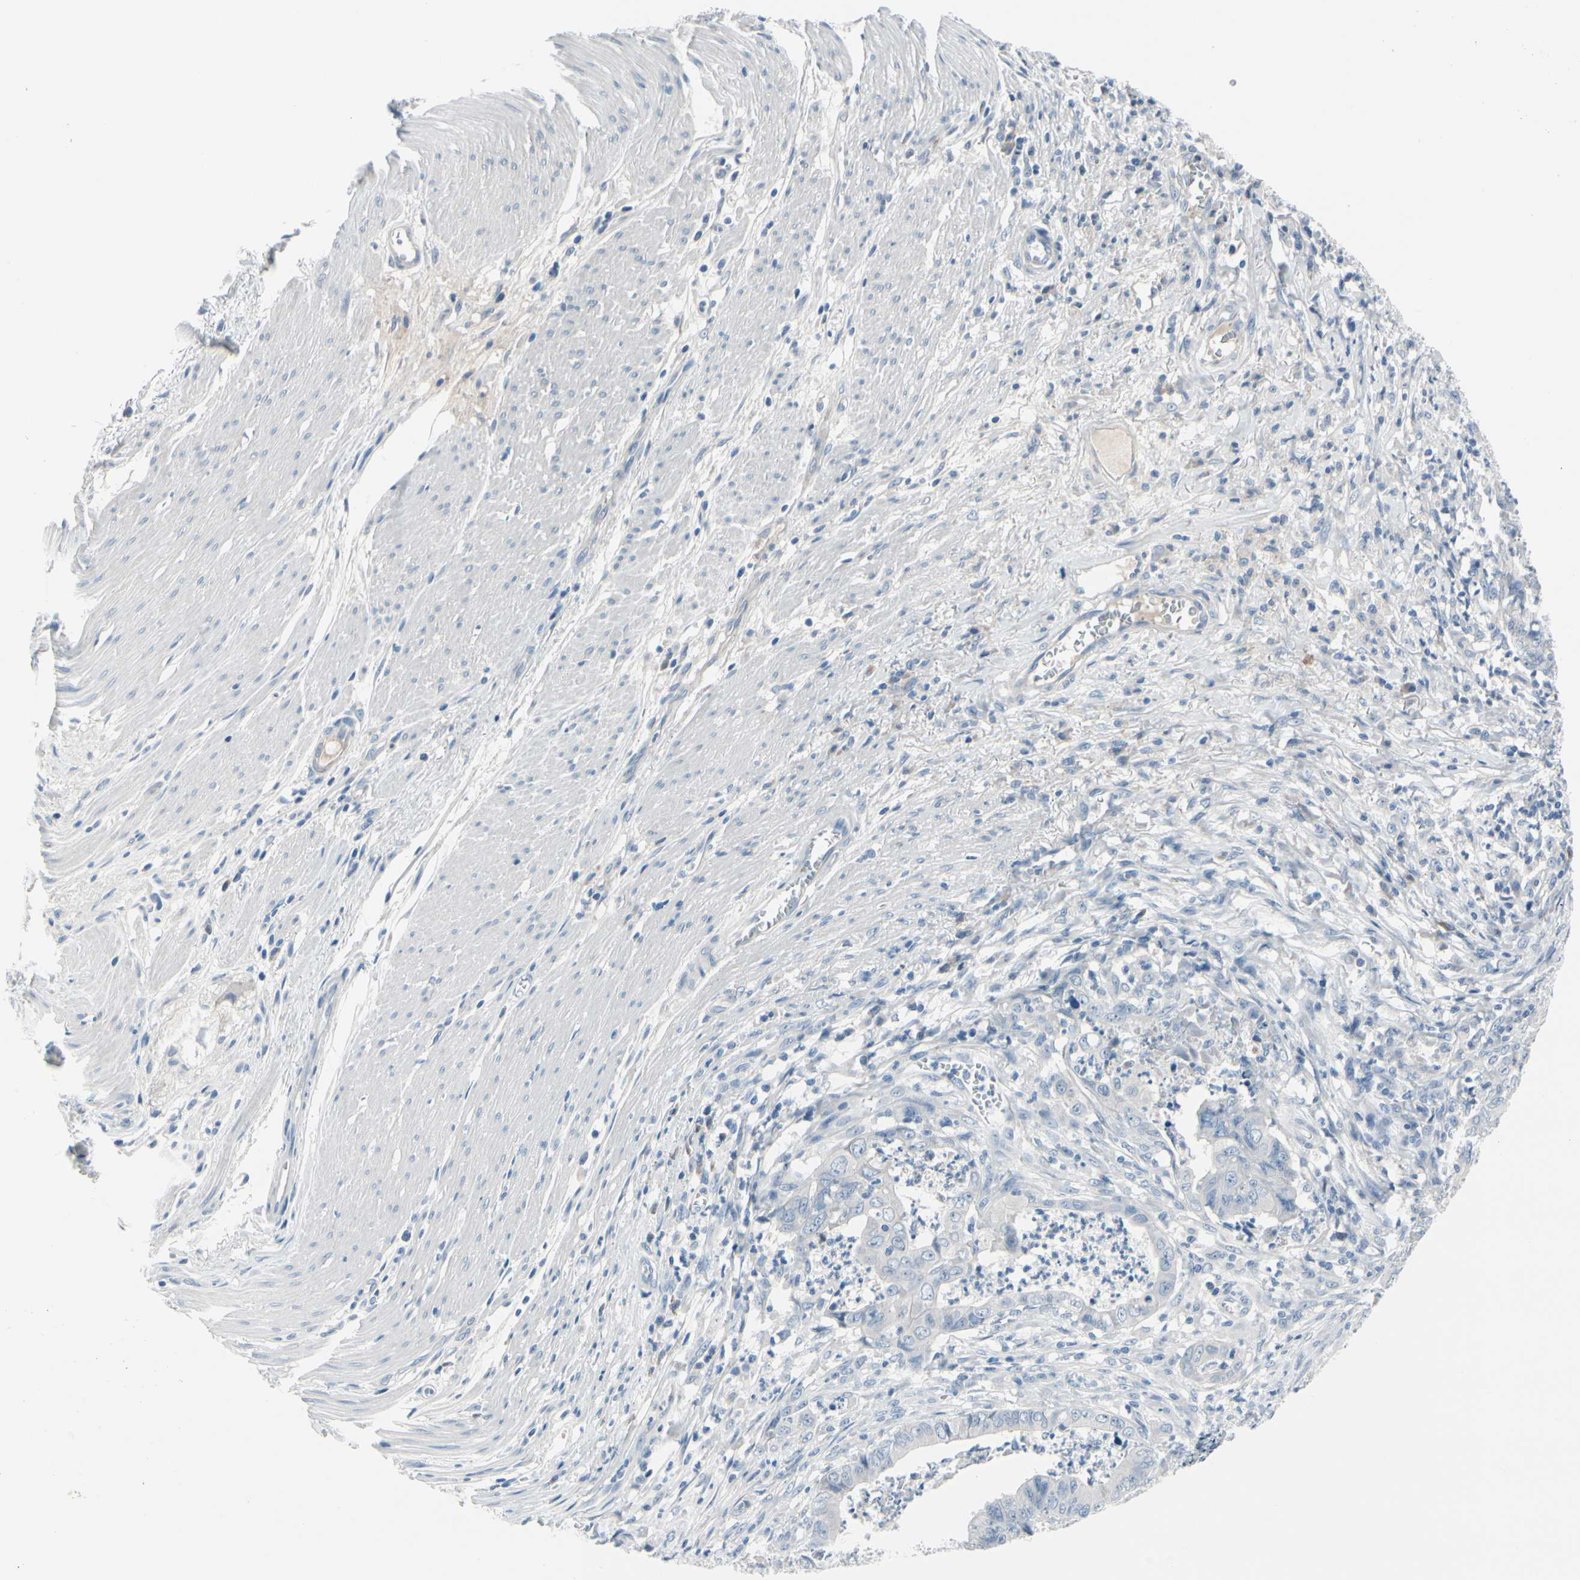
{"staining": {"intensity": "negative", "quantity": "none", "location": "none"}, "tissue": "stomach cancer", "cell_type": "Tumor cells", "image_type": "cancer", "snomed": [{"axis": "morphology", "description": "Adenocarcinoma, NOS"}, {"axis": "topography", "description": "Stomach, lower"}], "caption": "Immunohistochemistry histopathology image of human stomach cancer (adenocarcinoma) stained for a protein (brown), which shows no staining in tumor cells.", "gene": "PGR", "patient": {"sex": "male", "age": 77}}